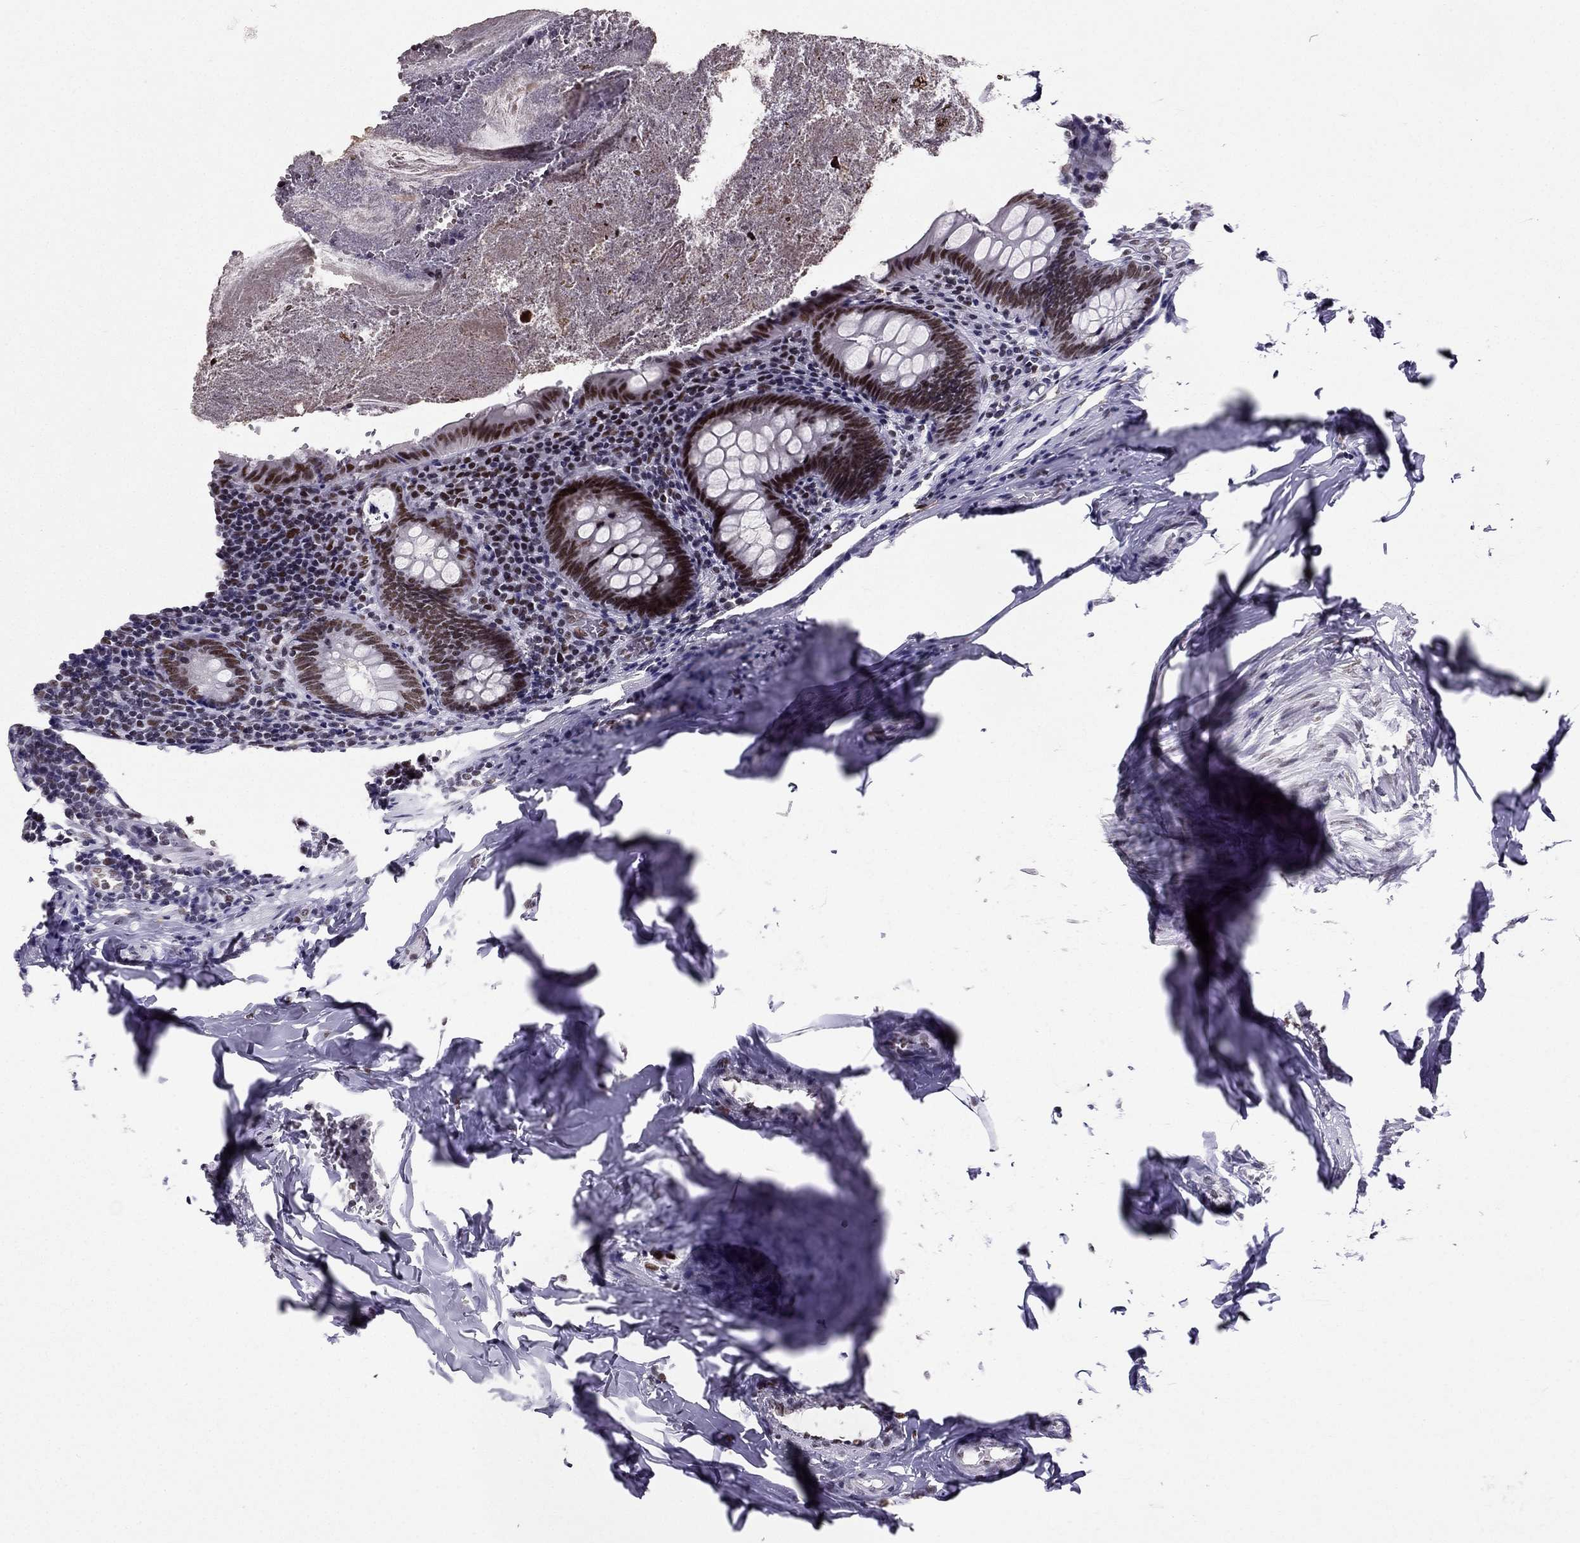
{"staining": {"intensity": "strong", "quantity": "25%-75%", "location": "nuclear"}, "tissue": "appendix", "cell_type": "Glandular cells", "image_type": "normal", "snomed": [{"axis": "morphology", "description": "Normal tissue, NOS"}, {"axis": "topography", "description": "Appendix"}], "caption": "DAB (3,3'-diaminobenzidine) immunohistochemical staining of normal human appendix reveals strong nuclear protein staining in about 25%-75% of glandular cells. The protein is stained brown, and the nuclei are stained in blue (DAB IHC with brightfield microscopy, high magnification).", "gene": "ZNF420", "patient": {"sex": "female", "age": 23}}